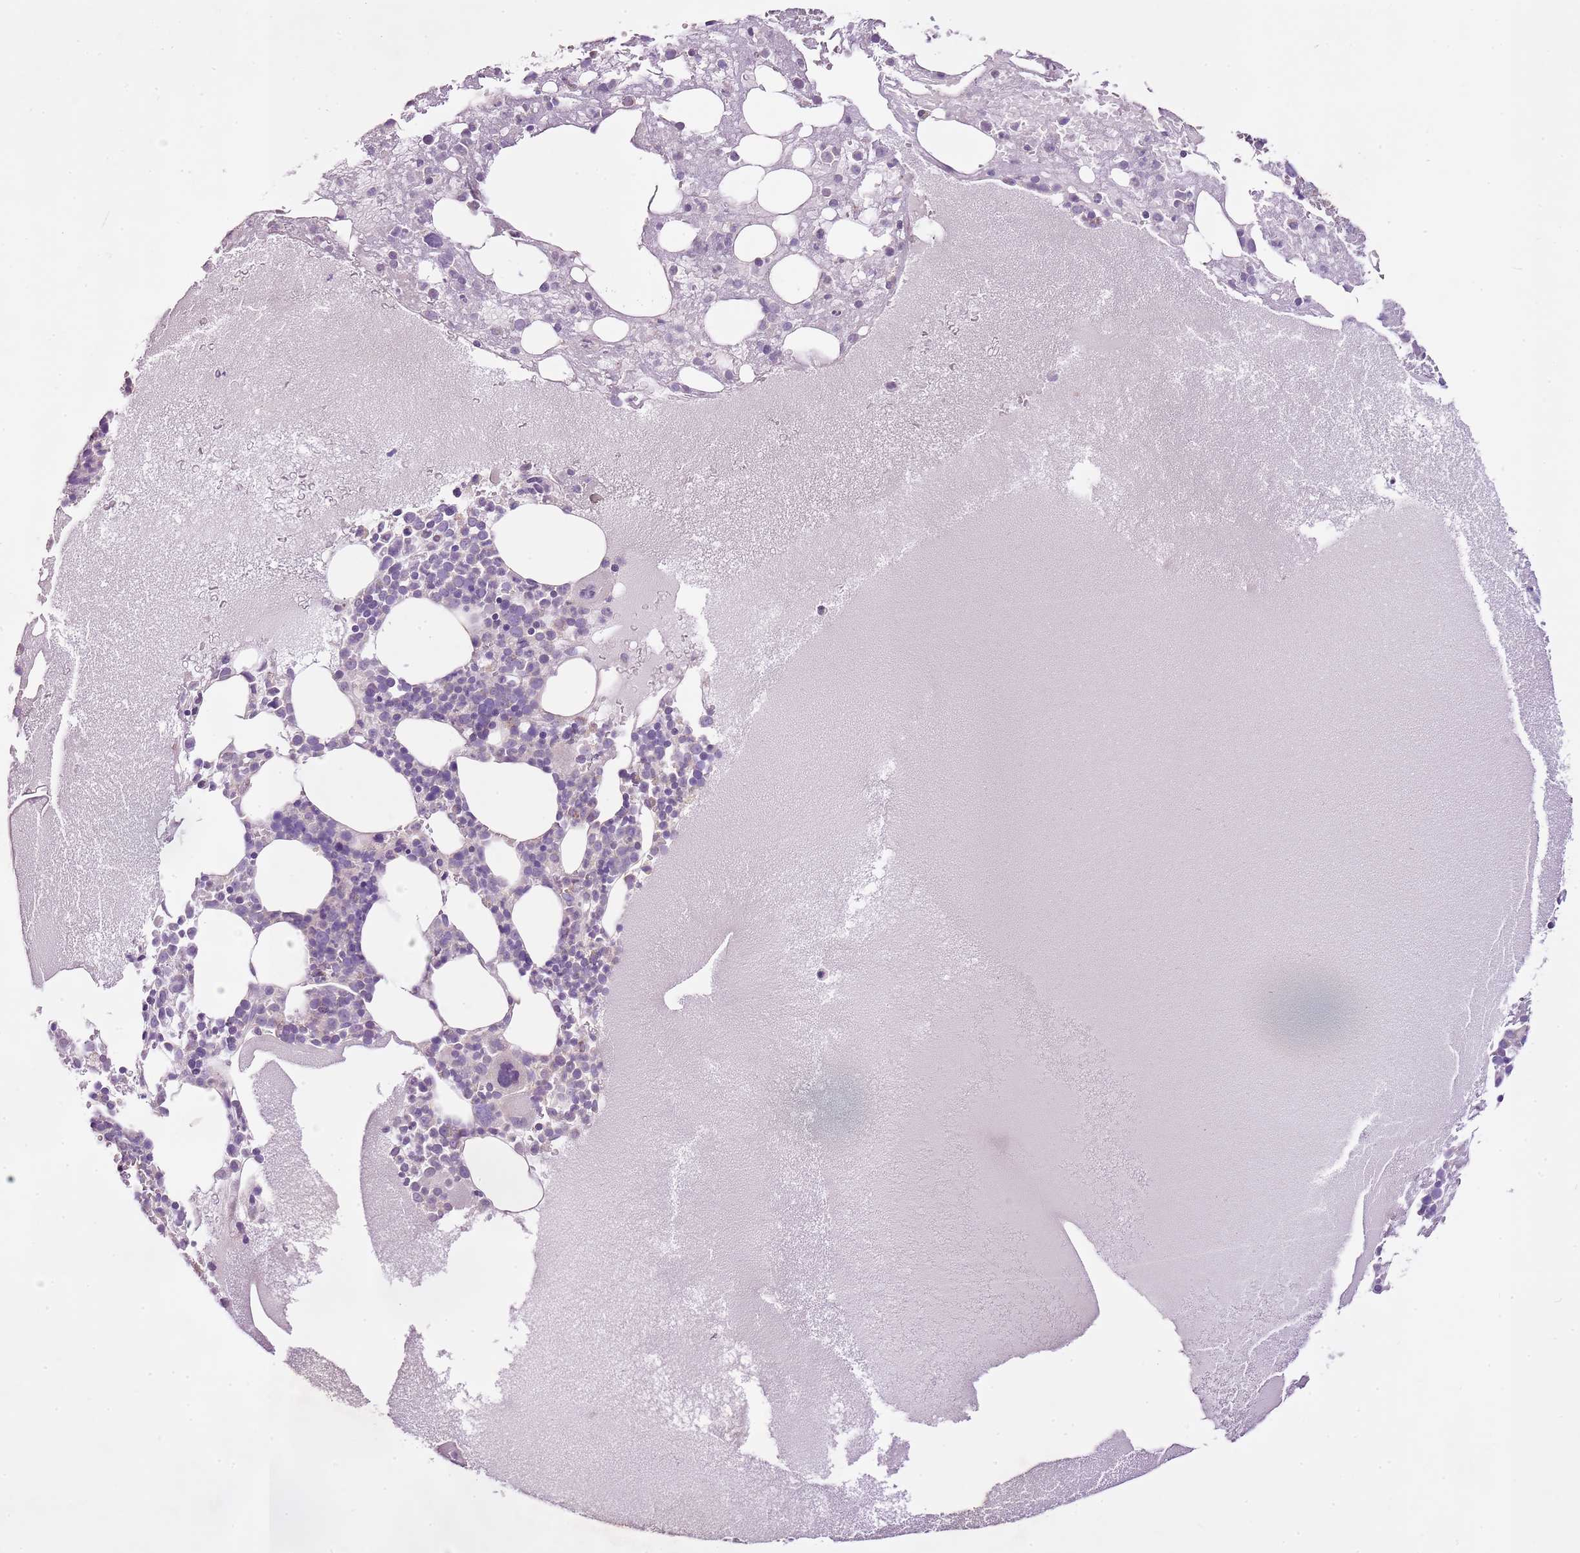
{"staining": {"intensity": "negative", "quantity": "none", "location": "none"}, "tissue": "bone marrow", "cell_type": "Hematopoietic cells", "image_type": "normal", "snomed": [{"axis": "morphology", "description": "Normal tissue, NOS"}, {"axis": "topography", "description": "Bone marrow"}], "caption": "This micrograph is of unremarkable bone marrow stained with IHC to label a protein in brown with the nuclei are counter-stained blue. There is no positivity in hematopoietic cells. (DAB IHC, high magnification).", "gene": "CMKLR1", "patient": {"sex": "male", "age": 61}}